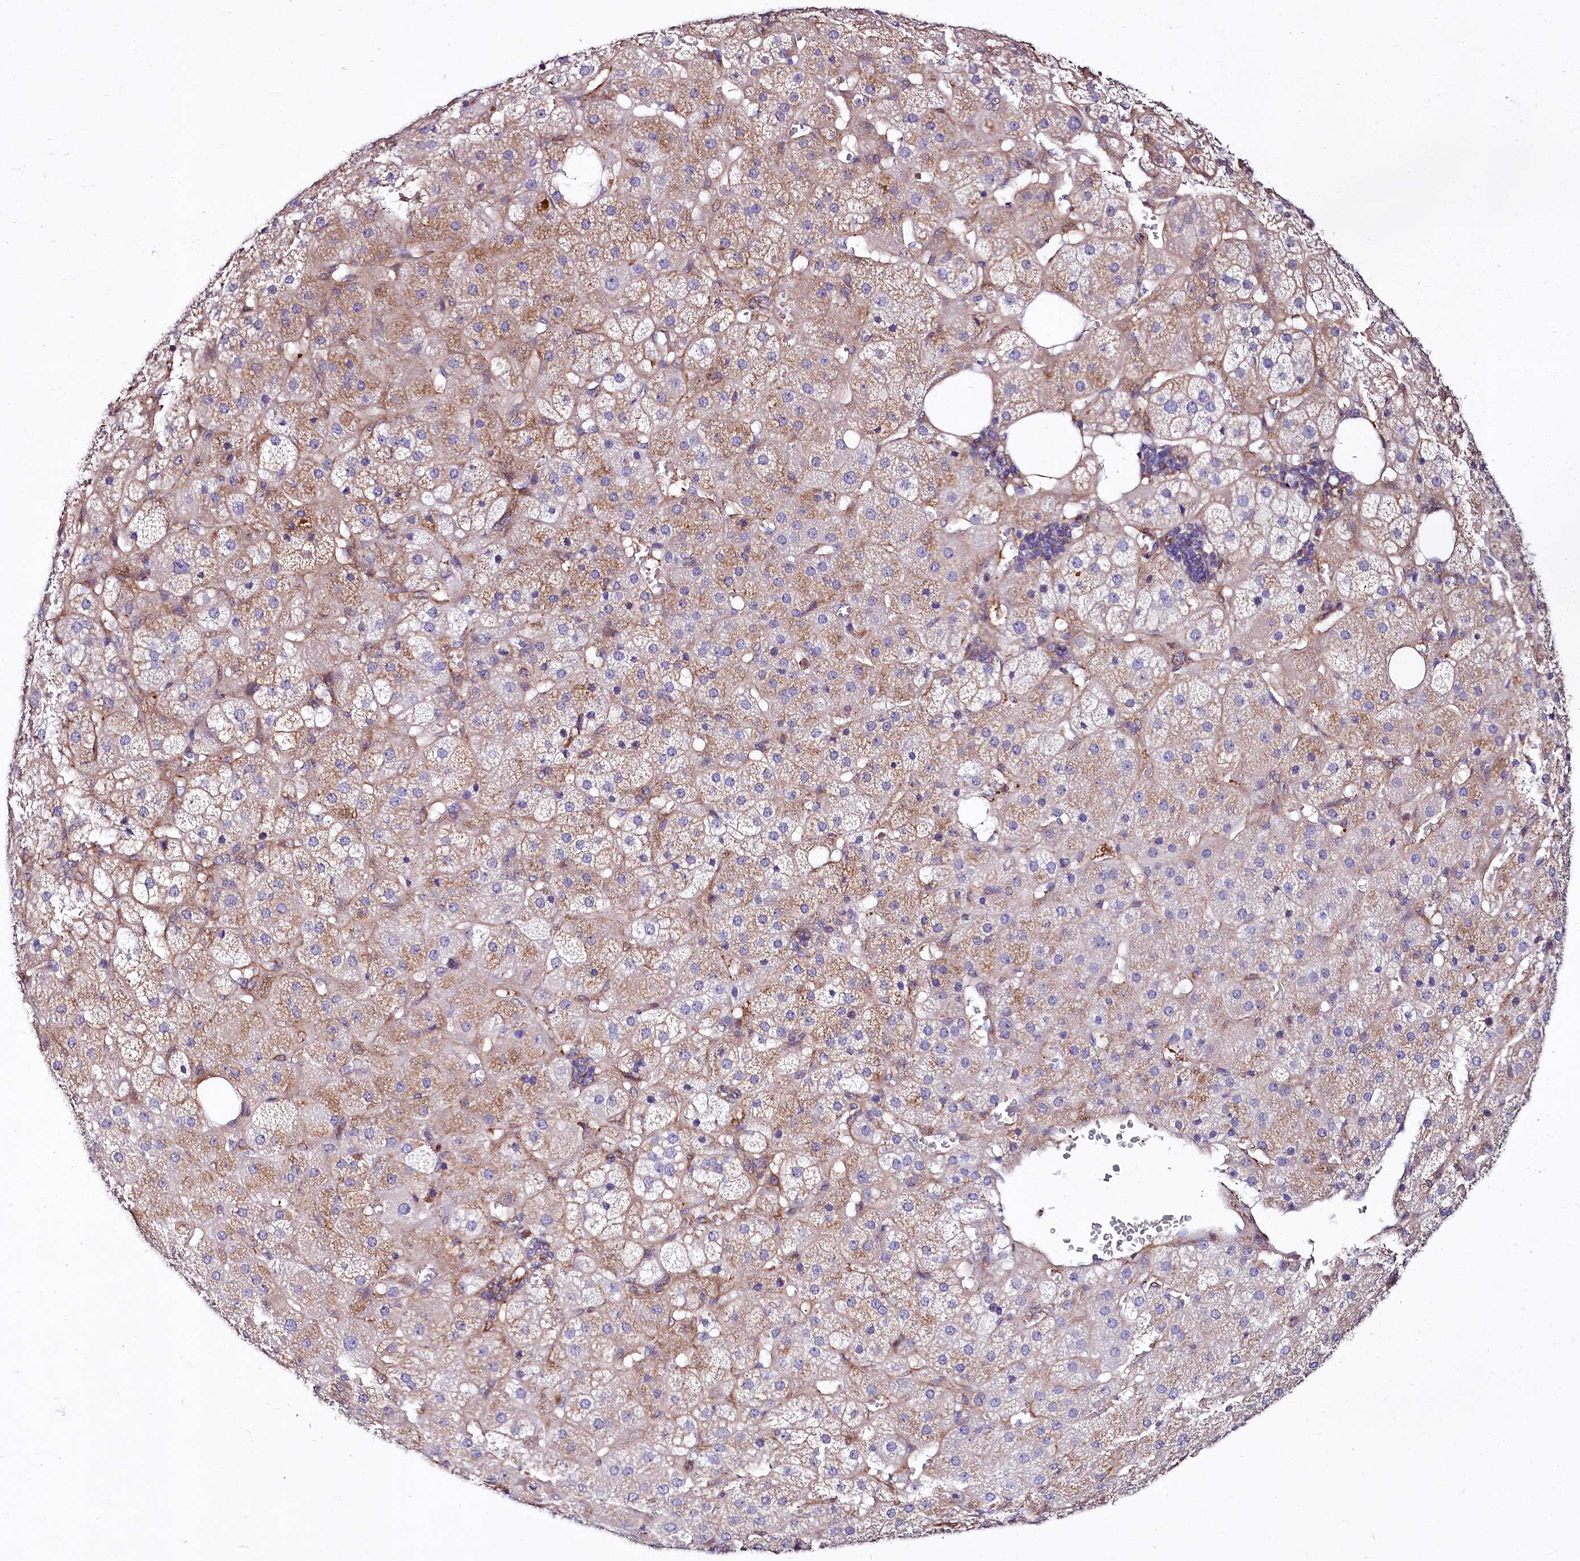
{"staining": {"intensity": "moderate", "quantity": "<25%", "location": "cytoplasmic/membranous"}, "tissue": "adrenal gland", "cell_type": "Glandular cells", "image_type": "normal", "snomed": [{"axis": "morphology", "description": "Normal tissue, NOS"}, {"axis": "topography", "description": "Adrenal gland"}], "caption": "Protein expression analysis of benign human adrenal gland reveals moderate cytoplasmic/membranous expression in approximately <25% of glandular cells.", "gene": "FCHSD2", "patient": {"sex": "female", "age": 57}}